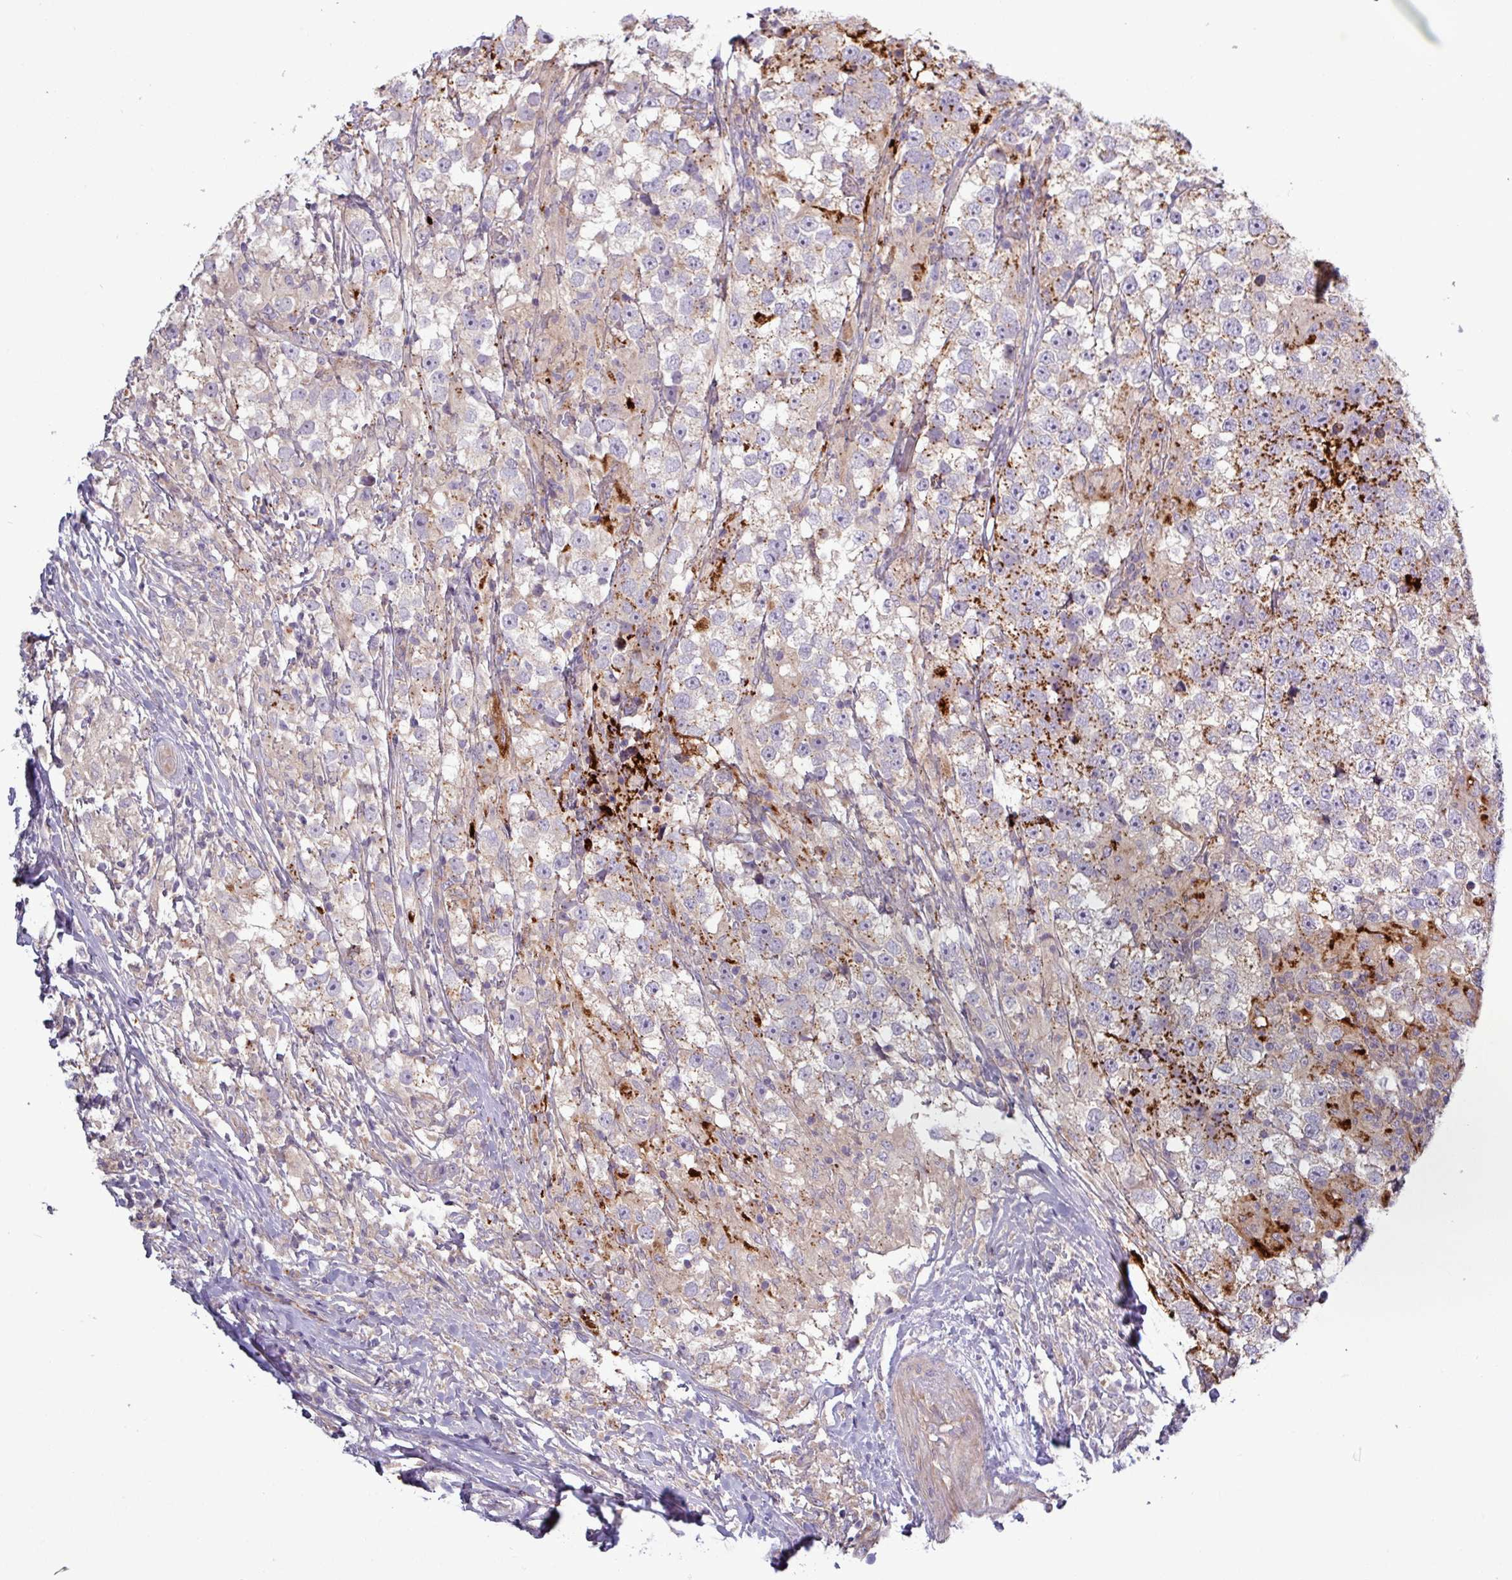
{"staining": {"intensity": "moderate", "quantity": "<25%", "location": "cytoplasmic/membranous"}, "tissue": "testis cancer", "cell_type": "Tumor cells", "image_type": "cancer", "snomed": [{"axis": "morphology", "description": "Seminoma, NOS"}, {"axis": "topography", "description": "Testis"}], "caption": "Immunohistochemical staining of testis cancer (seminoma) shows low levels of moderate cytoplasmic/membranous protein positivity in approximately <25% of tumor cells.", "gene": "PLIN2", "patient": {"sex": "male", "age": 46}}